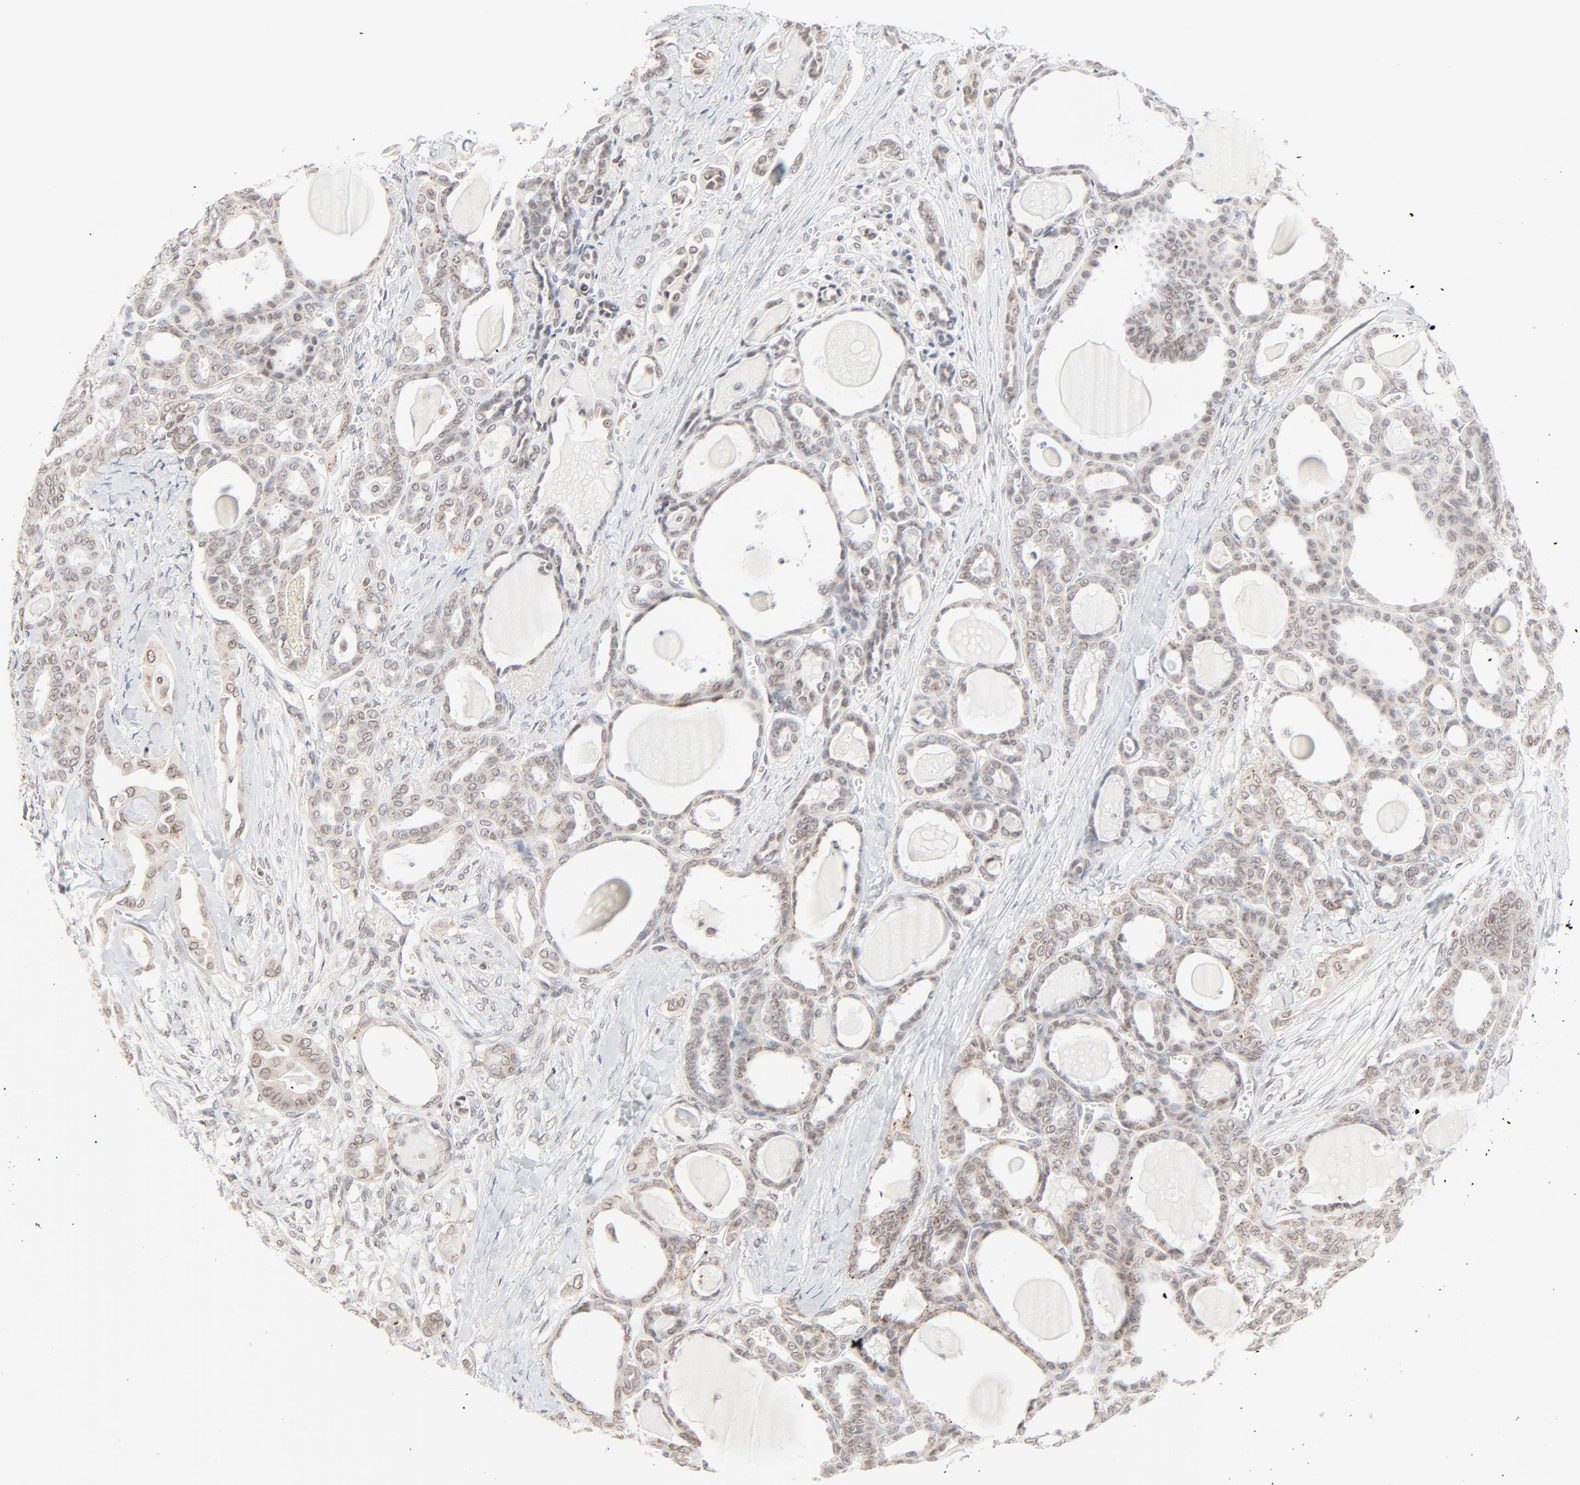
{"staining": {"intensity": "weak", "quantity": "25%-75%", "location": "cytoplasmic/membranous,nuclear"}, "tissue": "thyroid cancer", "cell_type": "Tumor cells", "image_type": "cancer", "snomed": [{"axis": "morphology", "description": "Carcinoma, NOS"}, {"axis": "topography", "description": "Thyroid gland"}], "caption": "An image showing weak cytoplasmic/membranous and nuclear staining in about 25%-75% of tumor cells in thyroid carcinoma, as visualized by brown immunohistochemical staining.", "gene": "MAD1L1", "patient": {"sex": "female", "age": 91}}